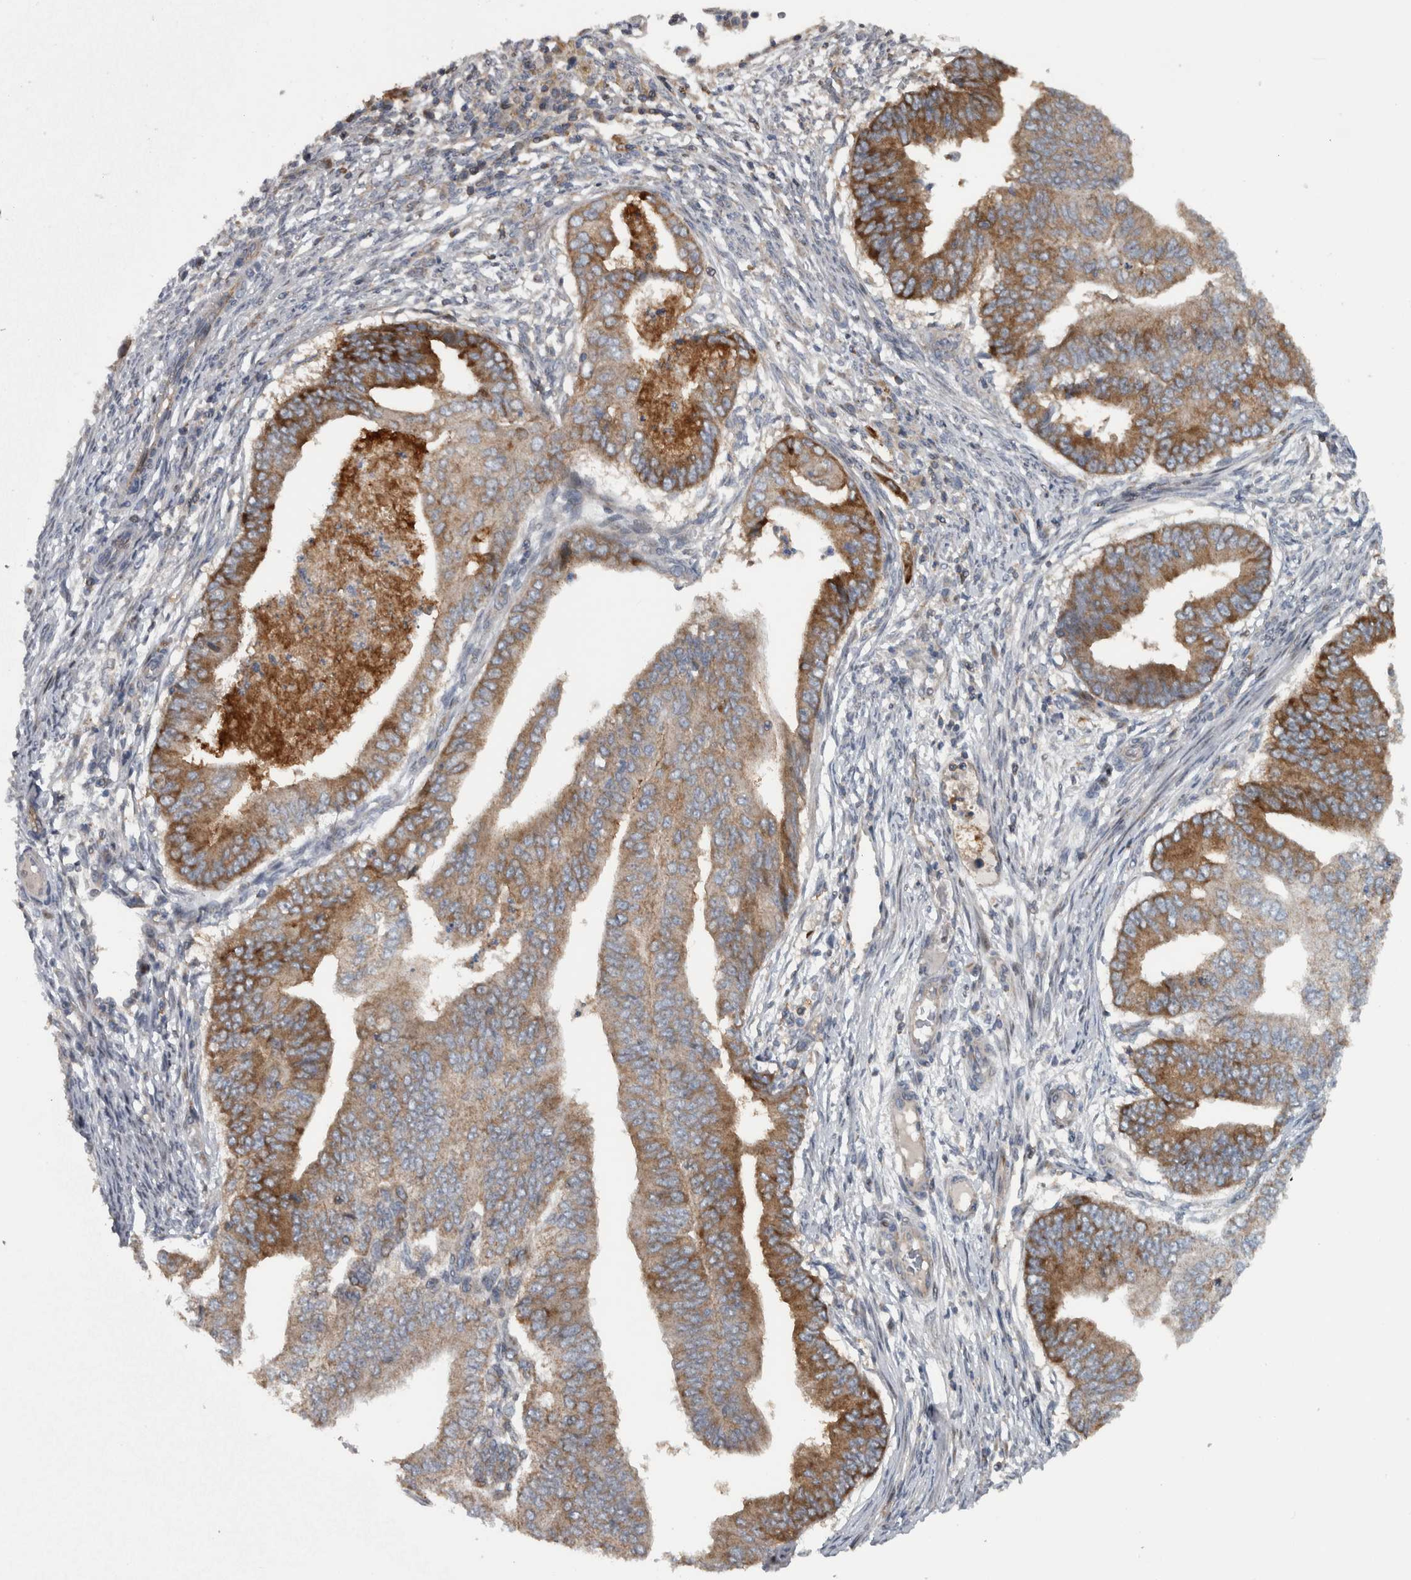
{"staining": {"intensity": "moderate", "quantity": ">75%", "location": "cytoplasmic/membranous"}, "tissue": "endometrial cancer", "cell_type": "Tumor cells", "image_type": "cancer", "snomed": [{"axis": "morphology", "description": "Polyp, NOS"}, {"axis": "morphology", "description": "Adenocarcinoma, NOS"}, {"axis": "morphology", "description": "Adenoma, NOS"}, {"axis": "topography", "description": "Endometrium"}], "caption": "Brown immunohistochemical staining in human polyp (endometrial) displays moderate cytoplasmic/membranous staining in approximately >75% of tumor cells.", "gene": "BAIAP2L1", "patient": {"sex": "female", "age": 79}}